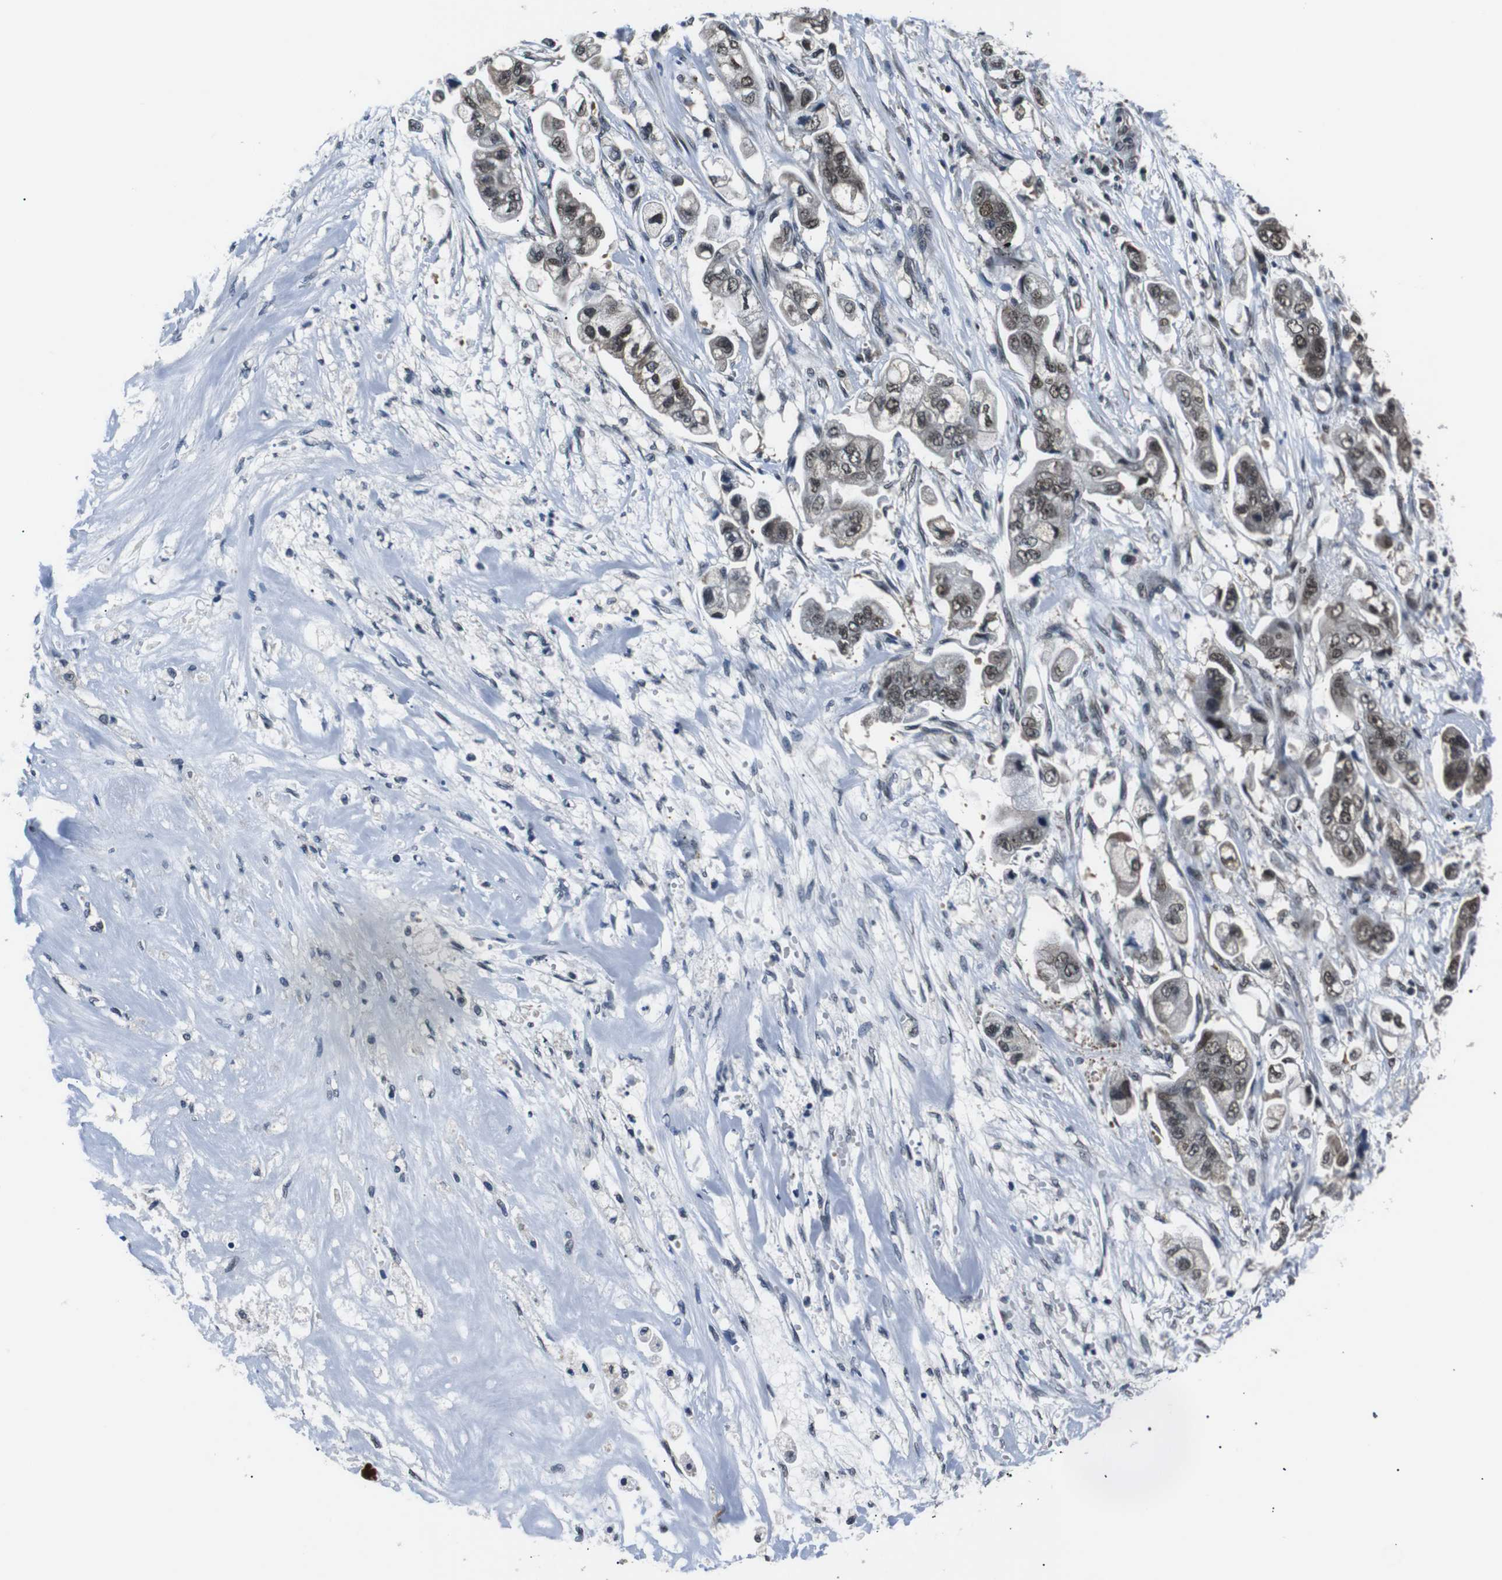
{"staining": {"intensity": "moderate", "quantity": ">75%", "location": "cytoplasmic/membranous,nuclear"}, "tissue": "stomach cancer", "cell_type": "Tumor cells", "image_type": "cancer", "snomed": [{"axis": "morphology", "description": "Adenocarcinoma, NOS"}, {"axis": "topography", "description": "Stomach"}], "caption": "Immunohistochemistry (IHC) image of neoplastic tissue: adenocarcinoma (stomach) stained using IHC shows medium levels of moderate protein expression localized specifically in the cytoplasmic/membranous and nuclear of tumor cells, appearing as a cytoplasmic/membranous and nuclear brown color.", "gene": "SKP1", "patient": {"sex": "male", "age": 62}}